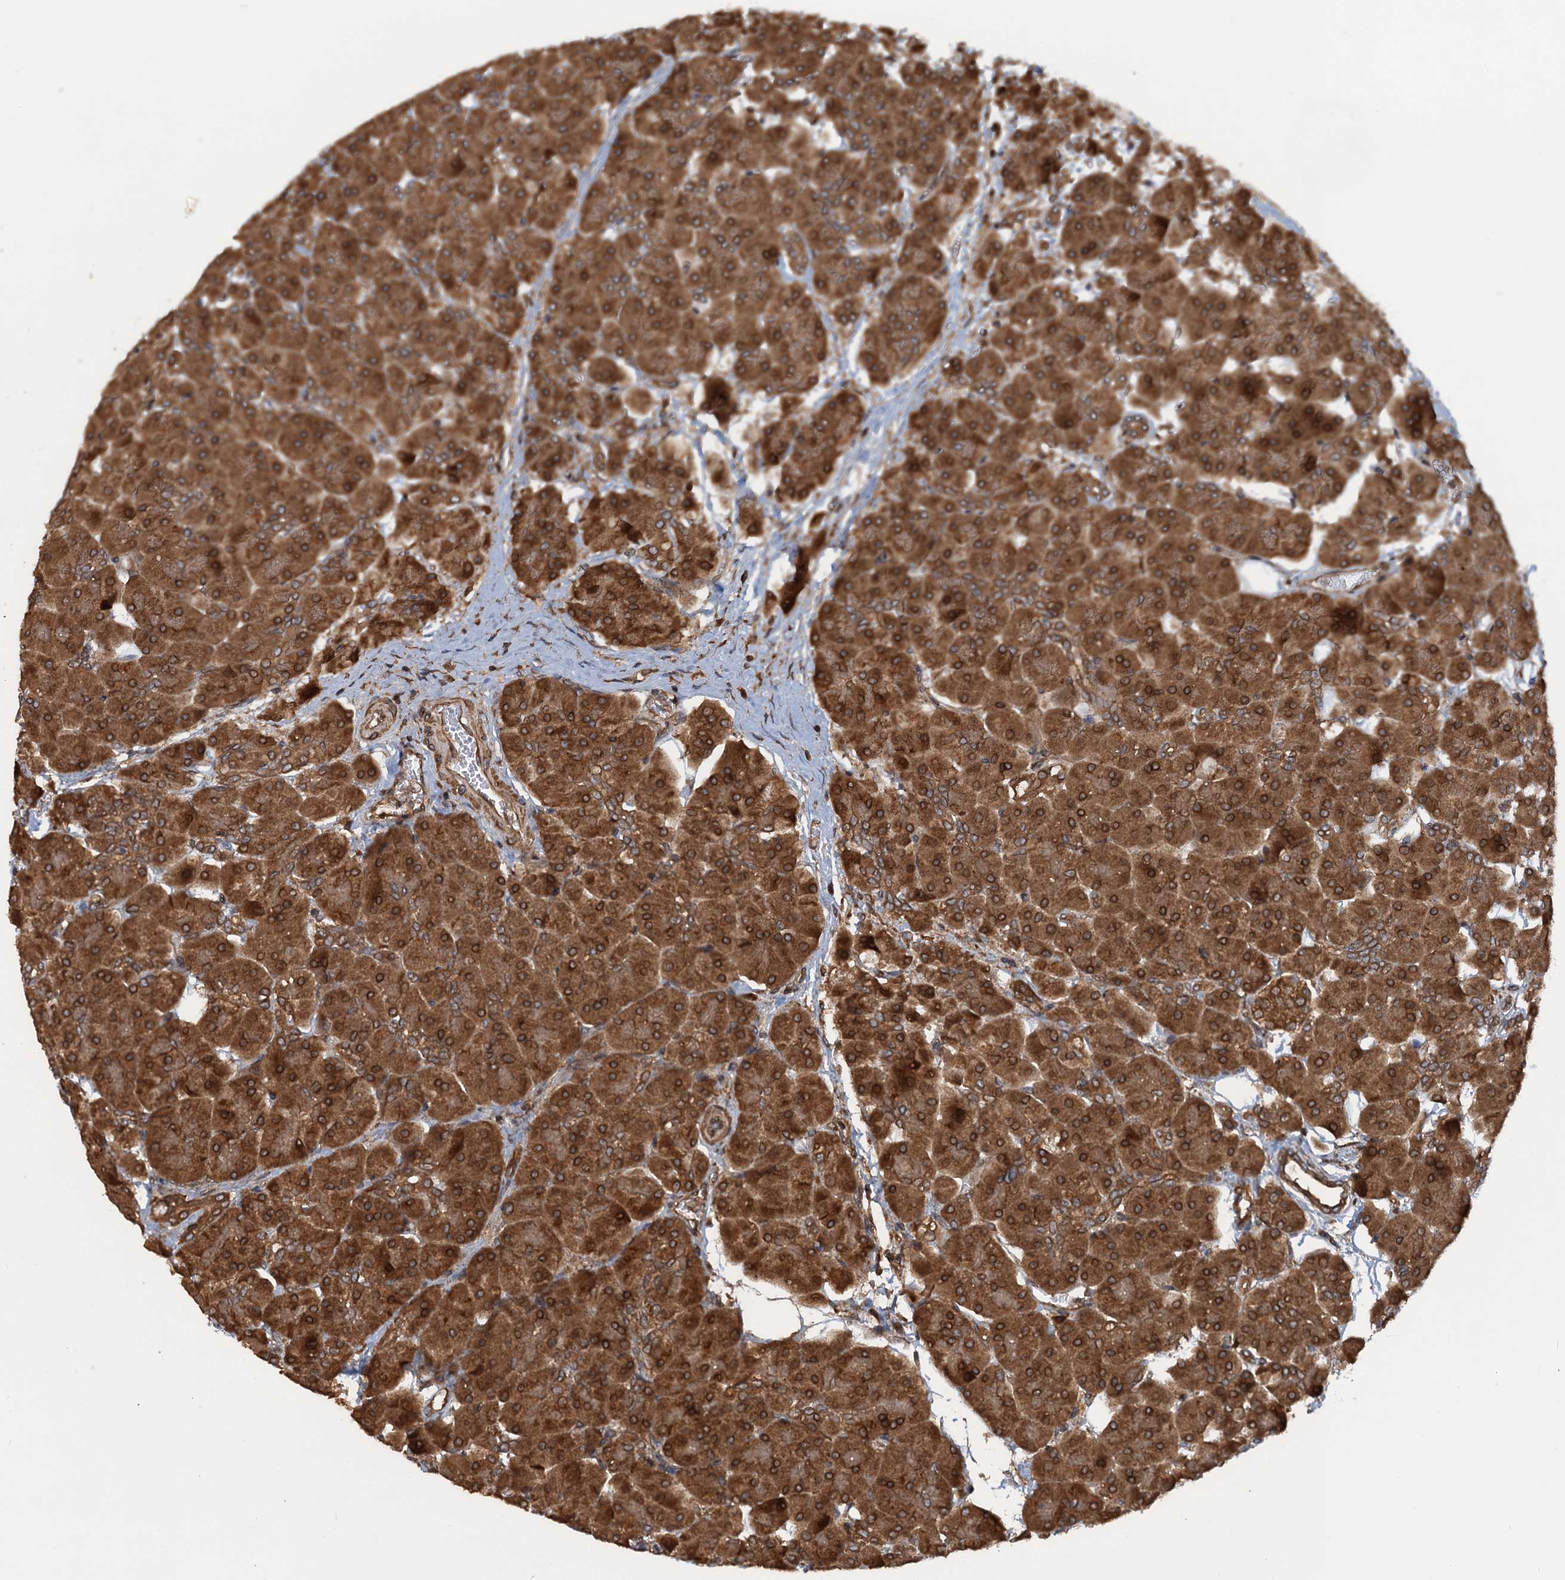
{"staining": {"intensity": "strong", "quantity": ">75%", "location": "cytoplasmic/membranous,nuclear"}, "tissue": "pancreas", "cell_type": "Exocrine glandular cells", "image_type": "normal", "snomed": [{"axis": "morphology", "description": "Normal tissue, NOS"}, {"axis": "topography", "description": "Pancreas"}], "caption": "A high-resolution histopathology image shows IHC staining of unremarkable pancreas, which shows strong cytoplasmic/membranous,nuclear expression in about >75% of exocrine glandular cells. (DAB IHC with brightfield microscopy, high magnification).", "gene": "GLE1", "patient": {"sex": "male", "age": 66}}